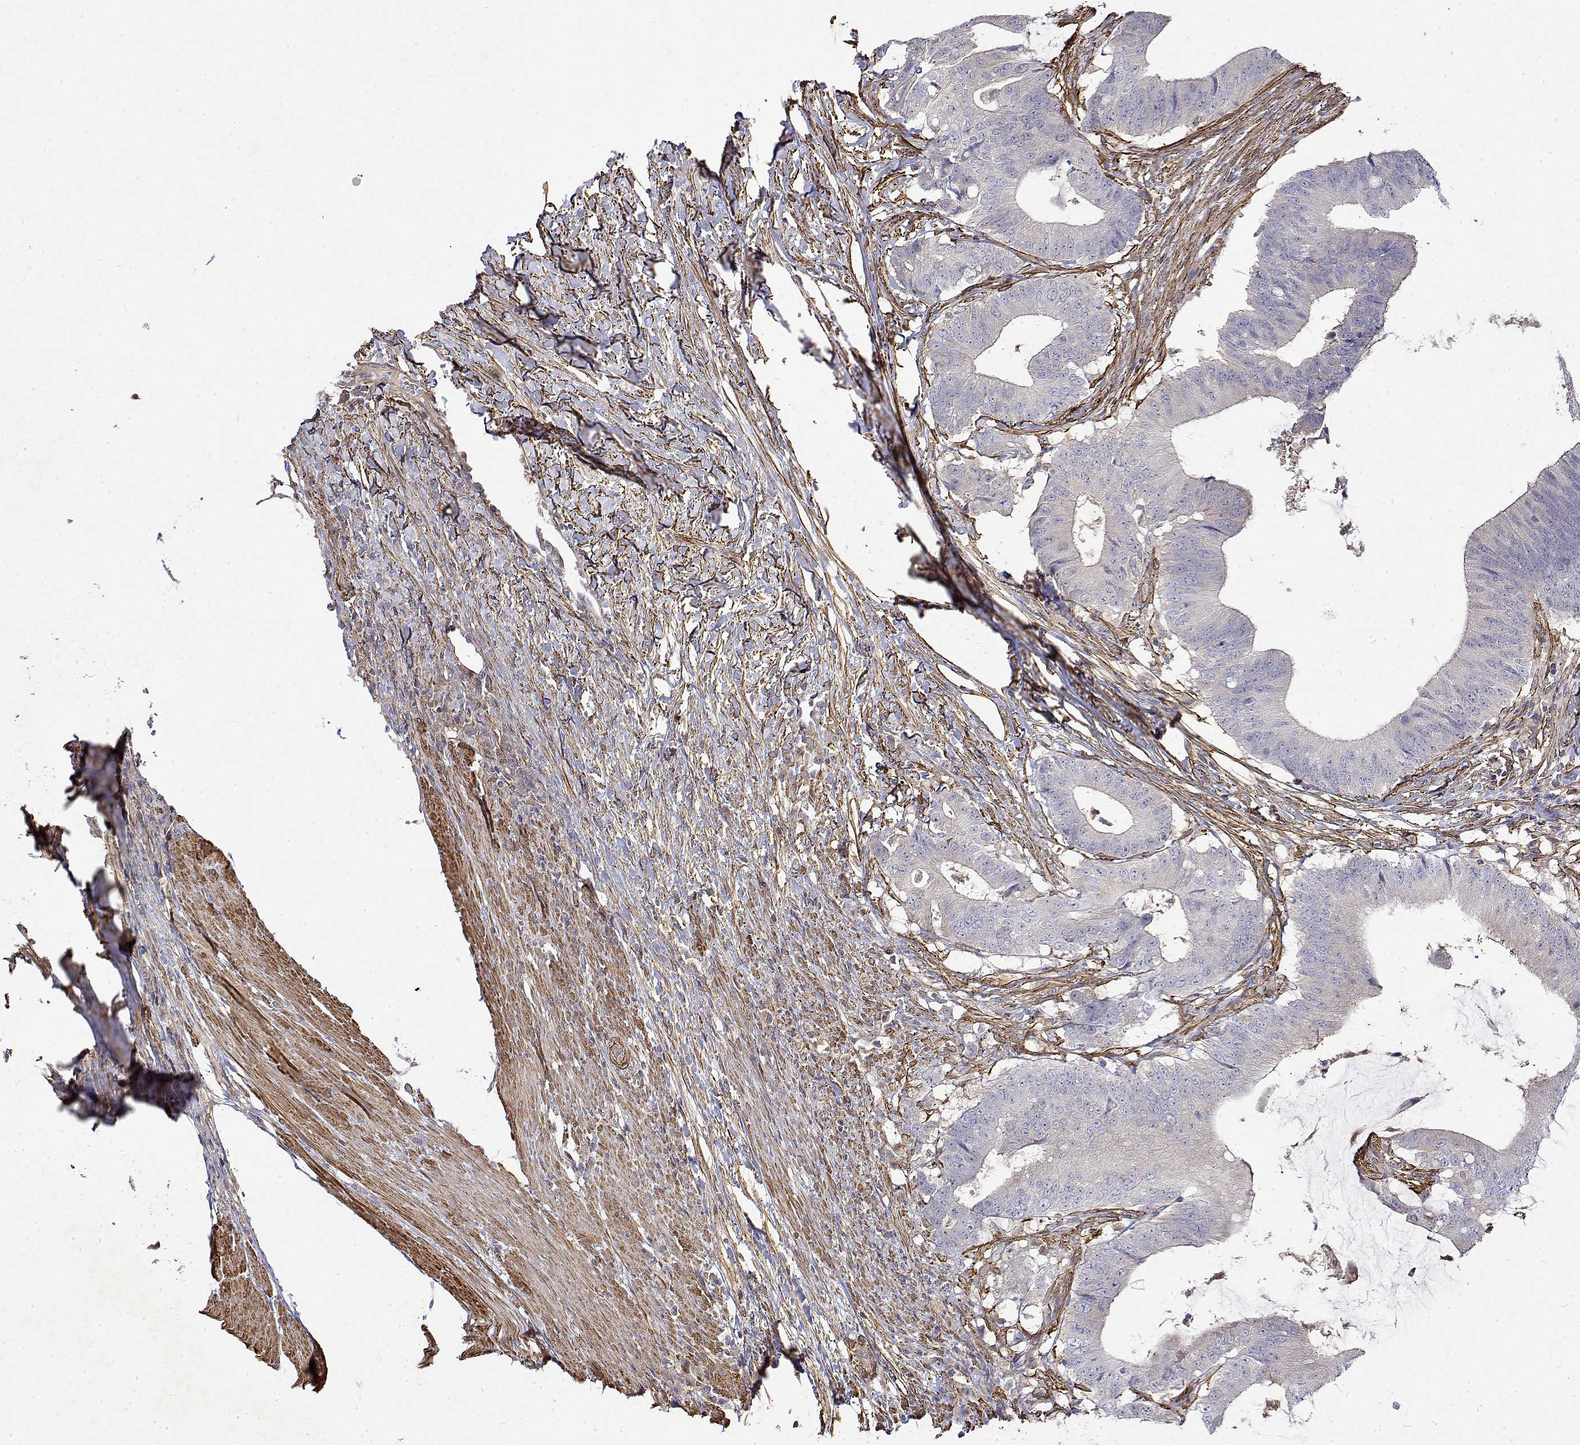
{"staining": {"intensity": "negative", "quantity": "none", "location": "none"}, "tissue": "colorectal cancer", "cell_type": "Tumor cells", "image_type": "cancer", "snomed": [{"axis": "morphology", "description": "Adenocarcinoma, NOS"}, {"axis": "topography", "description": "Colon"}], "caption": "An immunohistochemistry (IHC) histopathology image of adenocarcinoma (colorectal) is shown. There is no staining in tumor cells of adenocarcinoma (colorectal).", "gene": "SOWAHD", "patient": {"sex": "female", "age": 43}}